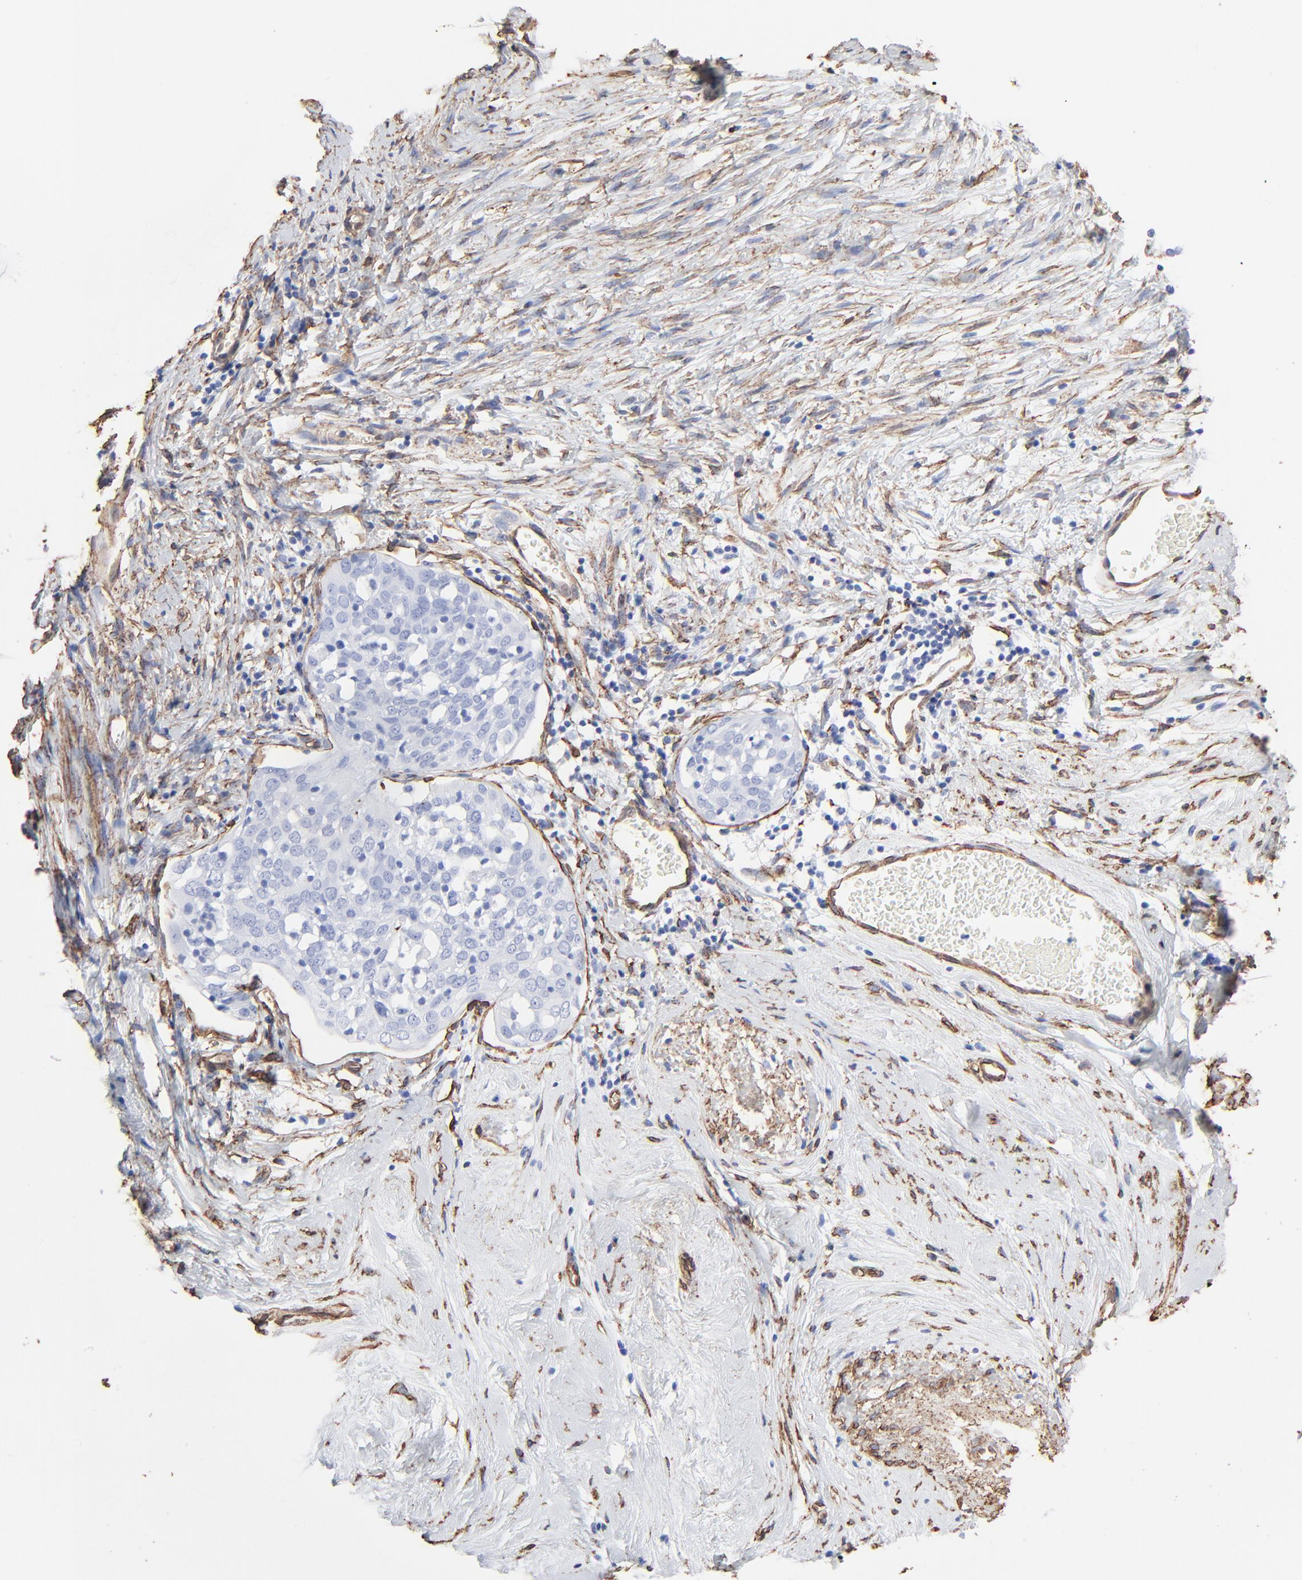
{"staining": {"intensity": "negative", "quantity": "none", "location": "none"}, "tissue": "cervical cancer", "cell_type": "Tumor cells", "image_type": "cancer", "snomed": [{"axis": "morphology", "description": "Normal tissue, NOS"}, {"axis": "morphology", "description": "Squamous cell carcinoma, NOS"}, {"axis": "topography", "description": "Cervix"}], "caption": "Immunohistochemistry histopathology image of squamous cell carcinoma (cervical) stained for a protein (brown), which demonstrates no expression in tumor cells. Brightfield microscopy of immunohistochemistry (IHC) stained with DAB (3,3'-diaminobenzidine) (brown) and hematoxylin (blue), captured at high magnification.", "gene": "CAV1", "patient": {"sex": "female", "age": 67}}